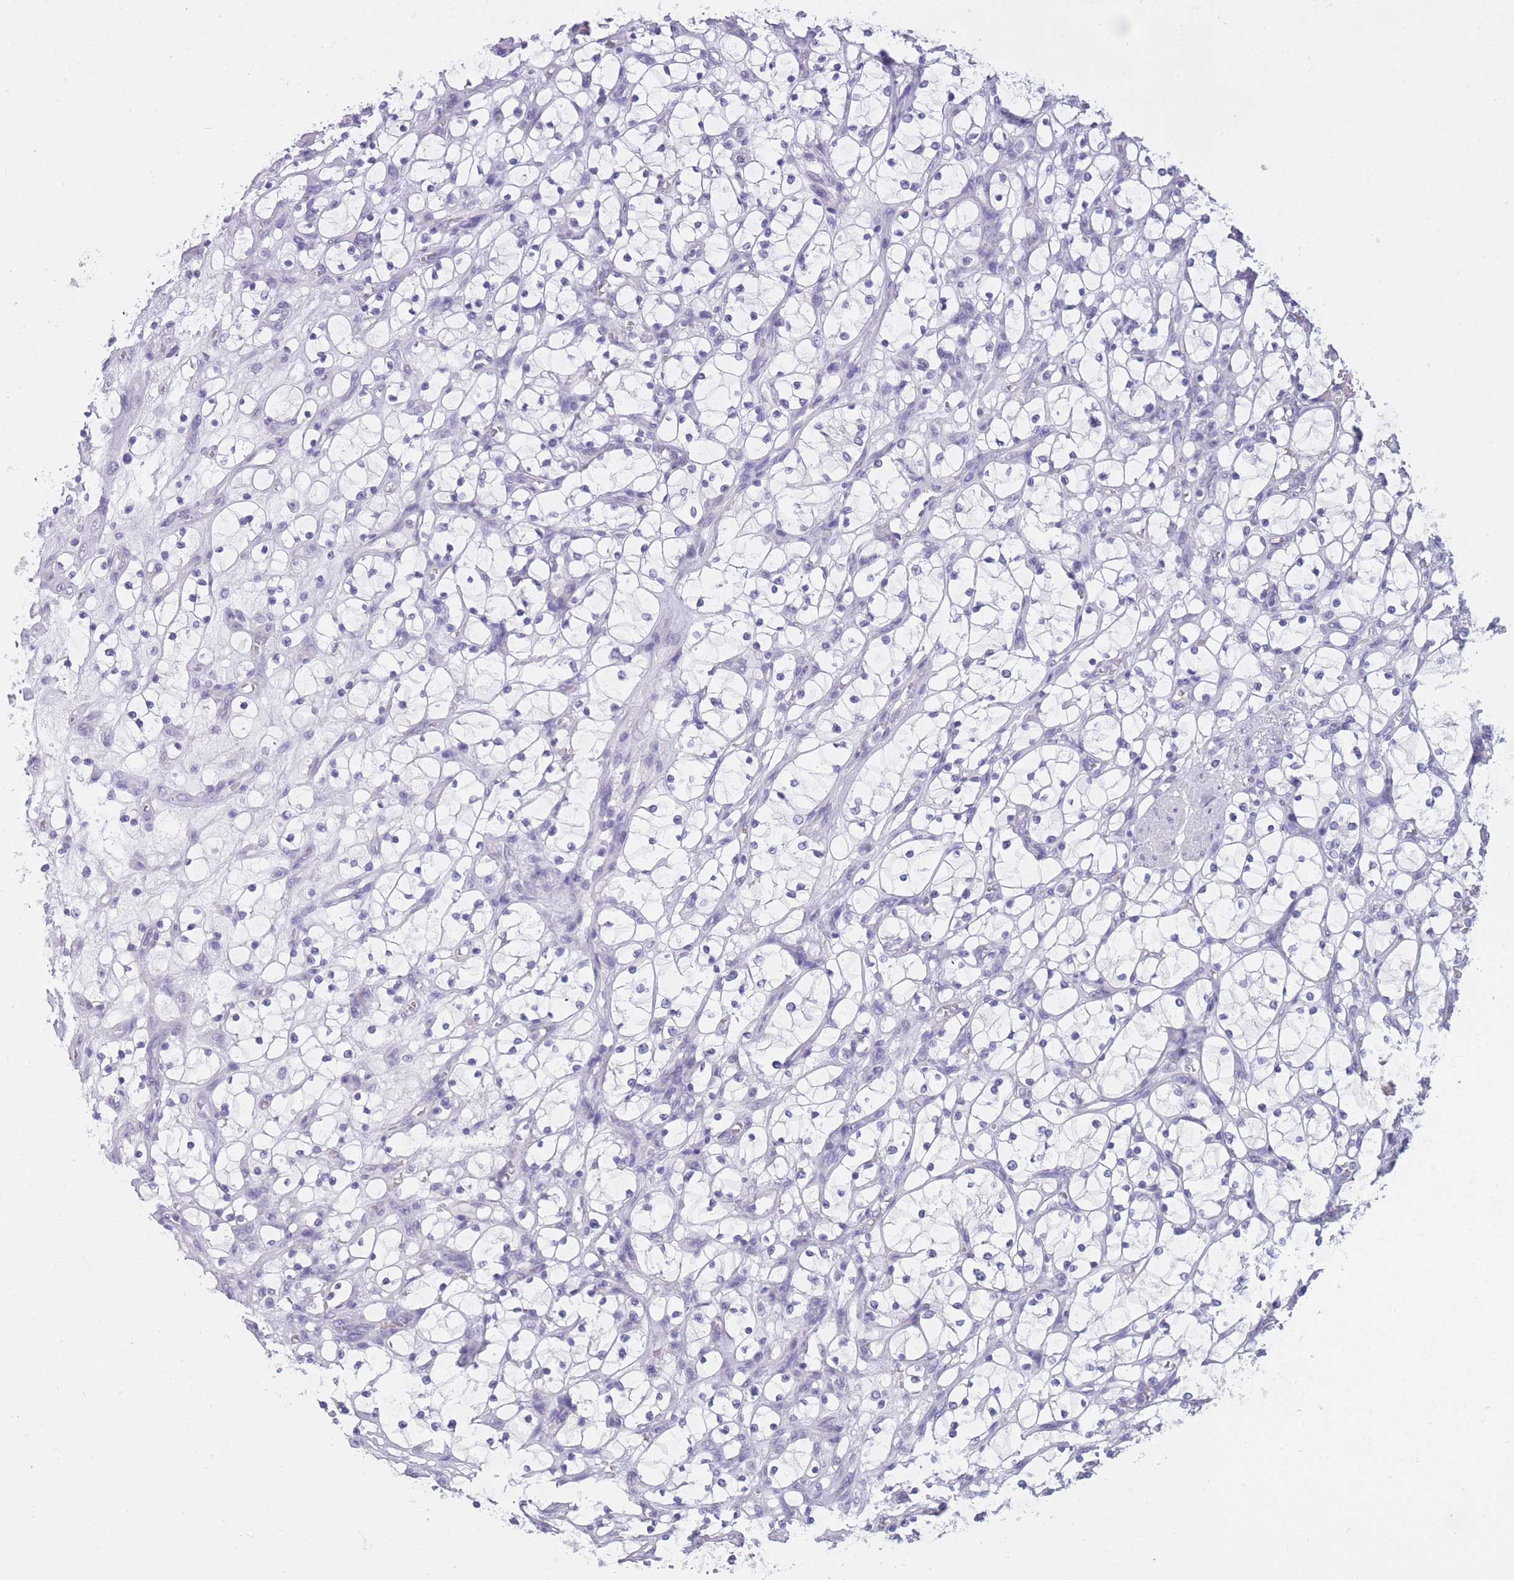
{"staining": {"intensity": "negative", "quantity": "none", "location": "none"}, "tissue": "renal cancer", "cell_type": "Tumor cells", "image_type": "cancer", "snomed": [{"axis": "morphology", "description": "Adenocarcinoma, NOS"}, {"axis": "topography", "description": "Kidney"}], "caption": "Tumor cells are negative for protein expression in human renal adenocarcinoma.", "gene": "FRAT2", "patient": {"sex": "female", "age": 69}}